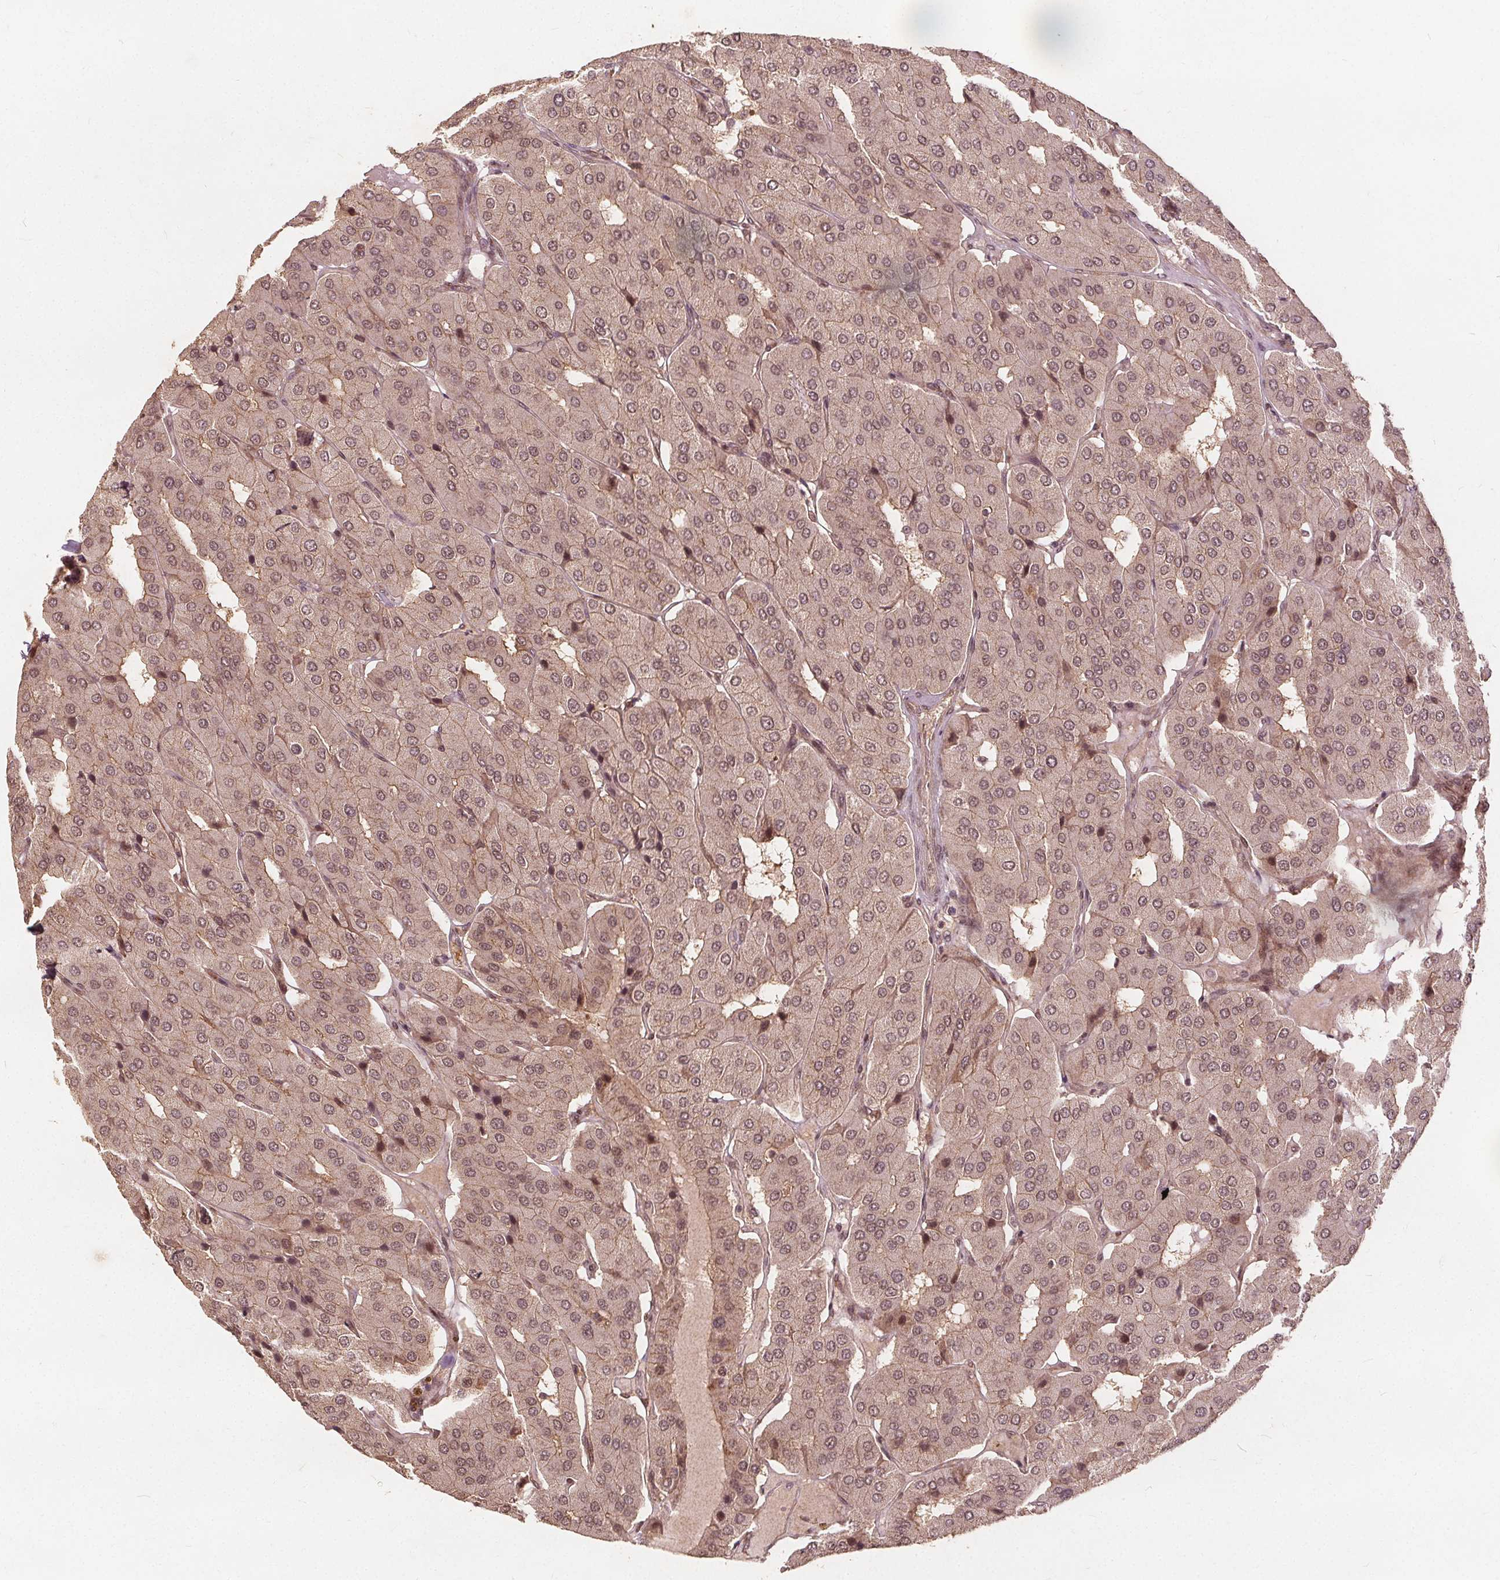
{"staining": {"intensity": "weak", "quantity": "<25%", "location": "cytoplasmic/membranous,nuclear"}, "tissue": "parathyroid gland", "cell_type": "Glandular cells", "image_type": "normal", "snomed": [{"axis": "morphology", "description": "Normal tissue, NOS"}, {"axis": "morphology", "description": "Adenoma, NOS"}, {"axis": "topography", "description": "Parathyroid gland"}], "caption": "Immunohistochemistry image of normal human parathyroid gland stained for a protein (brown), which shows no staining in glandular cells.", "gene": "PPP1CB", "patient": {"sex": "female", "age": 86}}